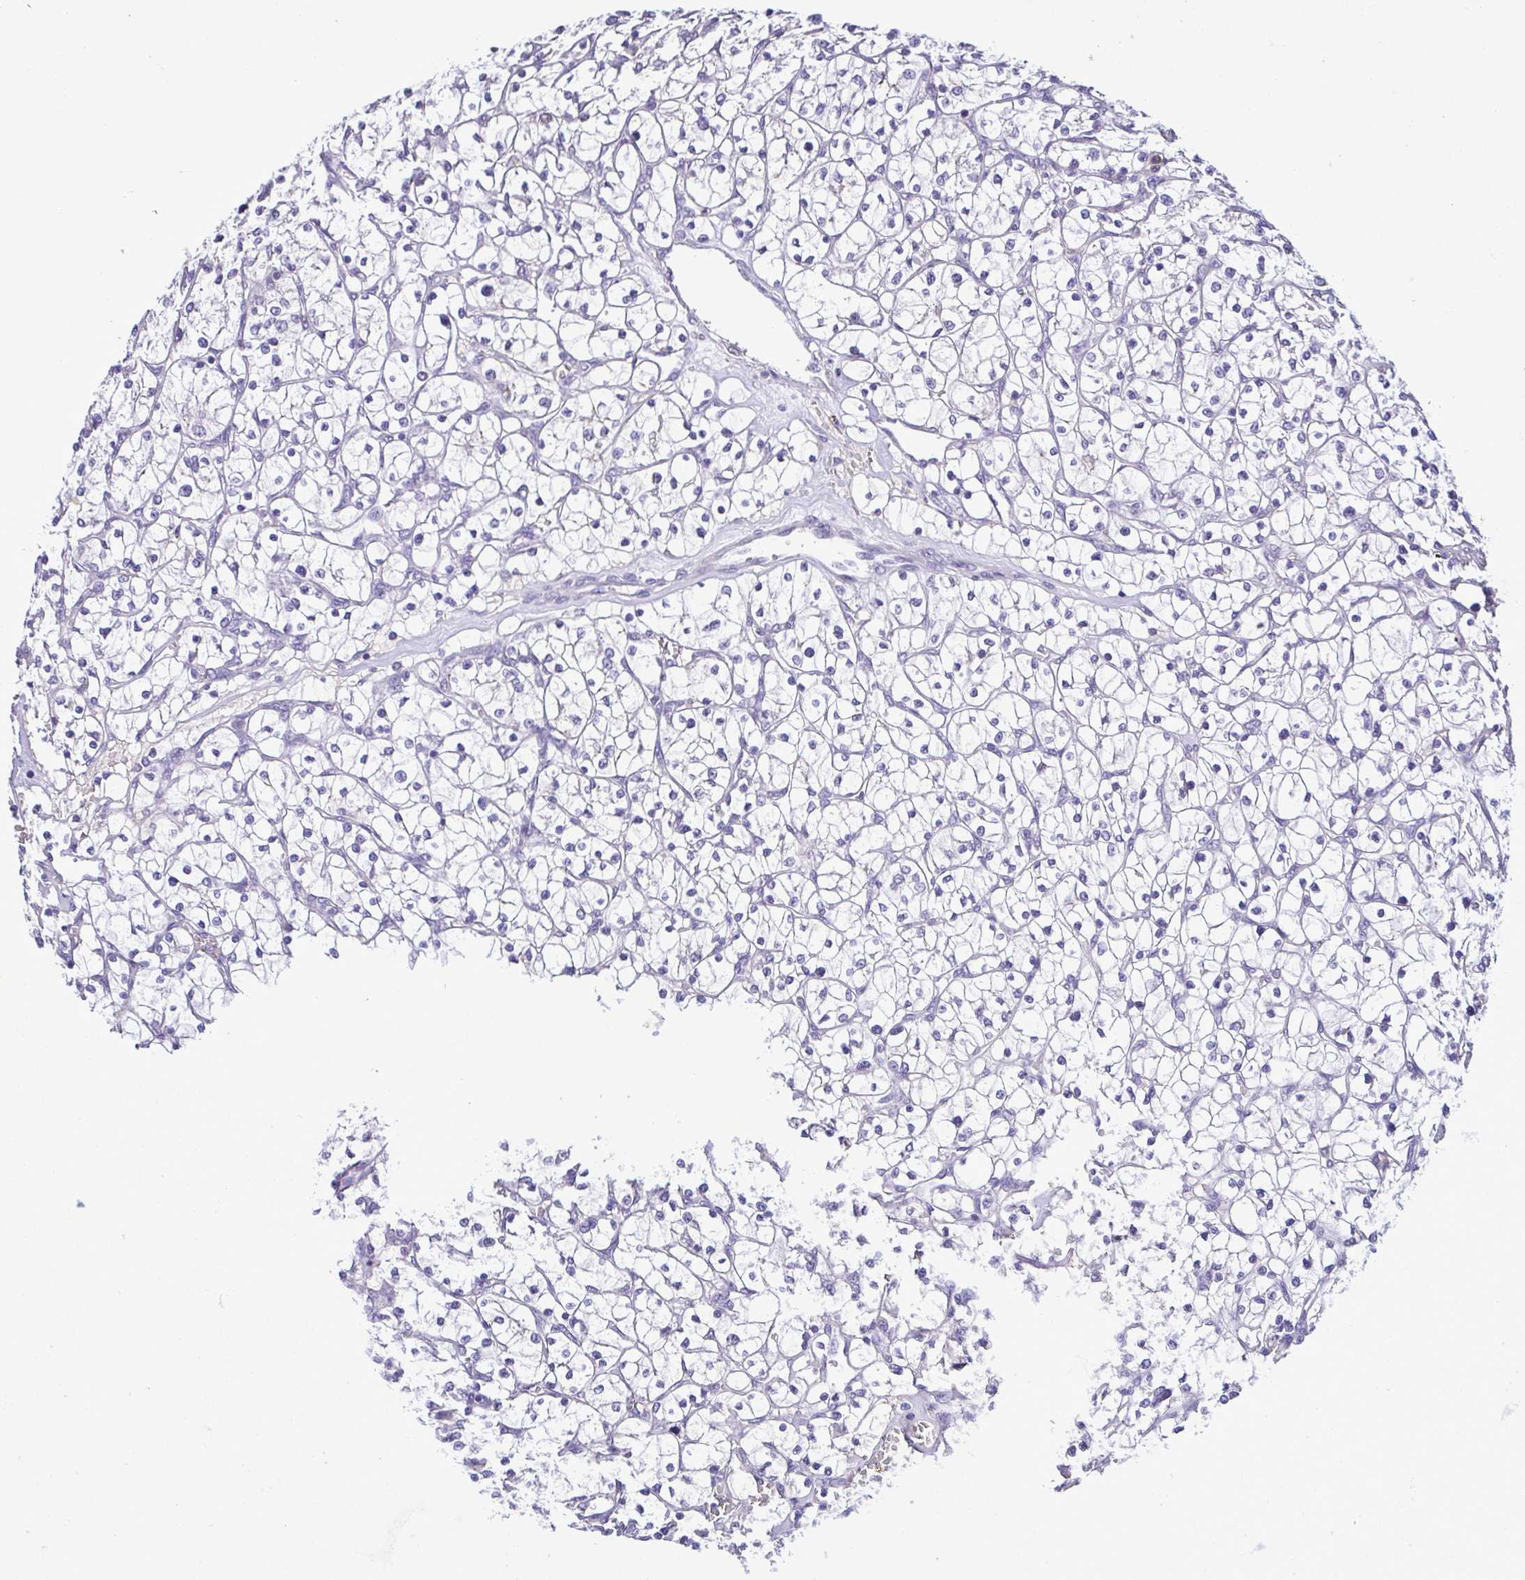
{"staining": {"intensity": "negative", "quantity": "none", "location": "none"}, "tissue": "renal cancer", "cell_type": "Tumor cells", "image_type": "cancer", "snomed": [{"axis": "morphology", "description": "Adenocarcinoma, NOS"}, {"axis": "topography", "description": "Kidney"}], "caption": "IHC micrograph of human adenocarcinoma (renal) stained for a protein (brown), which demonstrates no positivity in tumor cells.", "gene": "CBY2", "patient": {"sex": "female", "age": 64}}